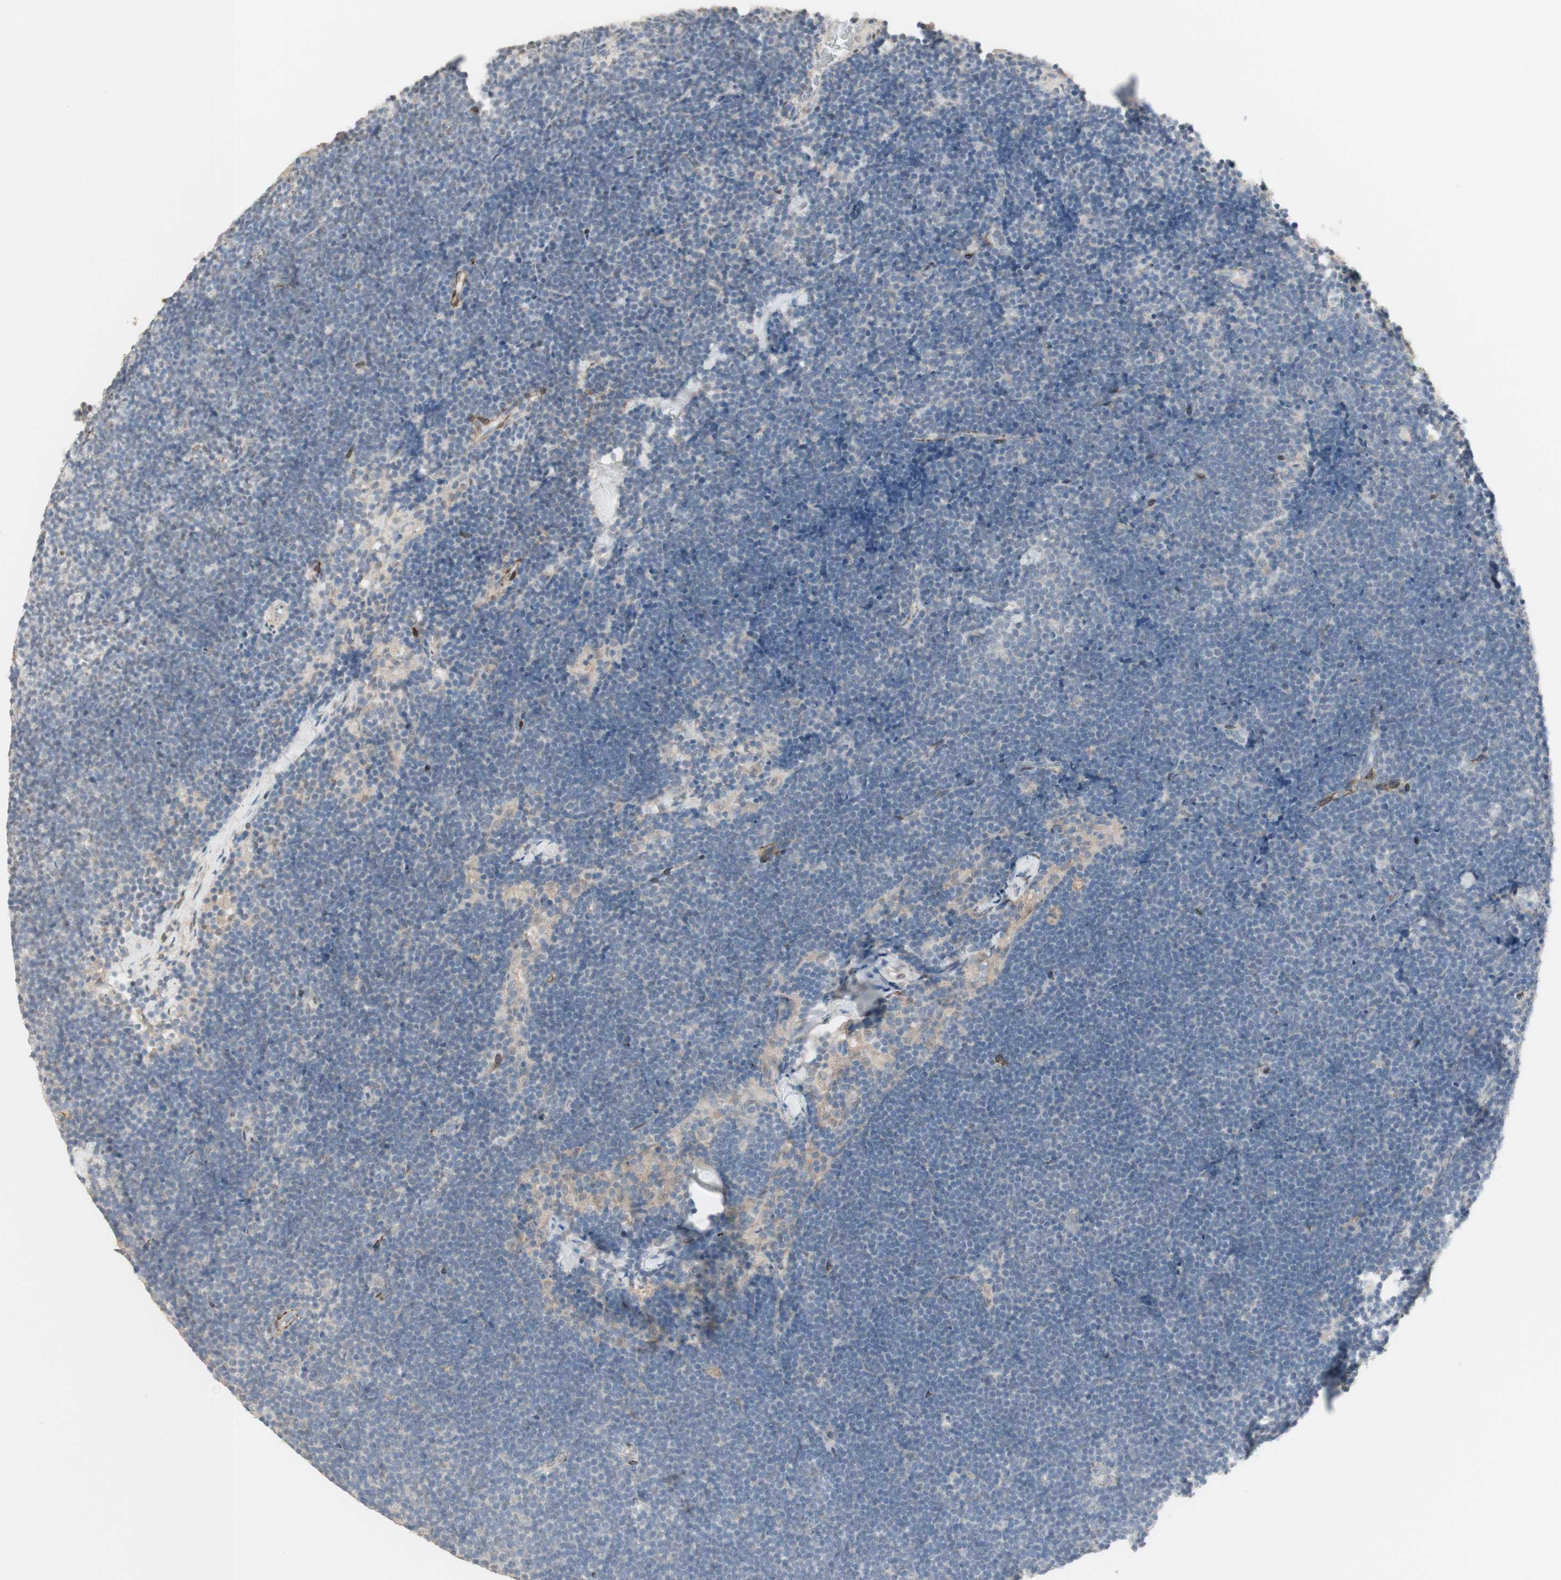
{"staining": {"intensity": "negative", "quantity": "none", "location": "none"}, "tissue": "lymph node", "cell_type": "Germinal center cells", "image_type": "normal", "snomed": [{"axis": "morphology", "description": "Normal tissue, NOS"}, {"axis": "topography", "description": "Lymph node"}], "caption": "Lymph node stained for a protein using IHC displays no staining germinal center cells.", "gene": "MUC3A", "patient": {"sex": "male", "age": 63}}